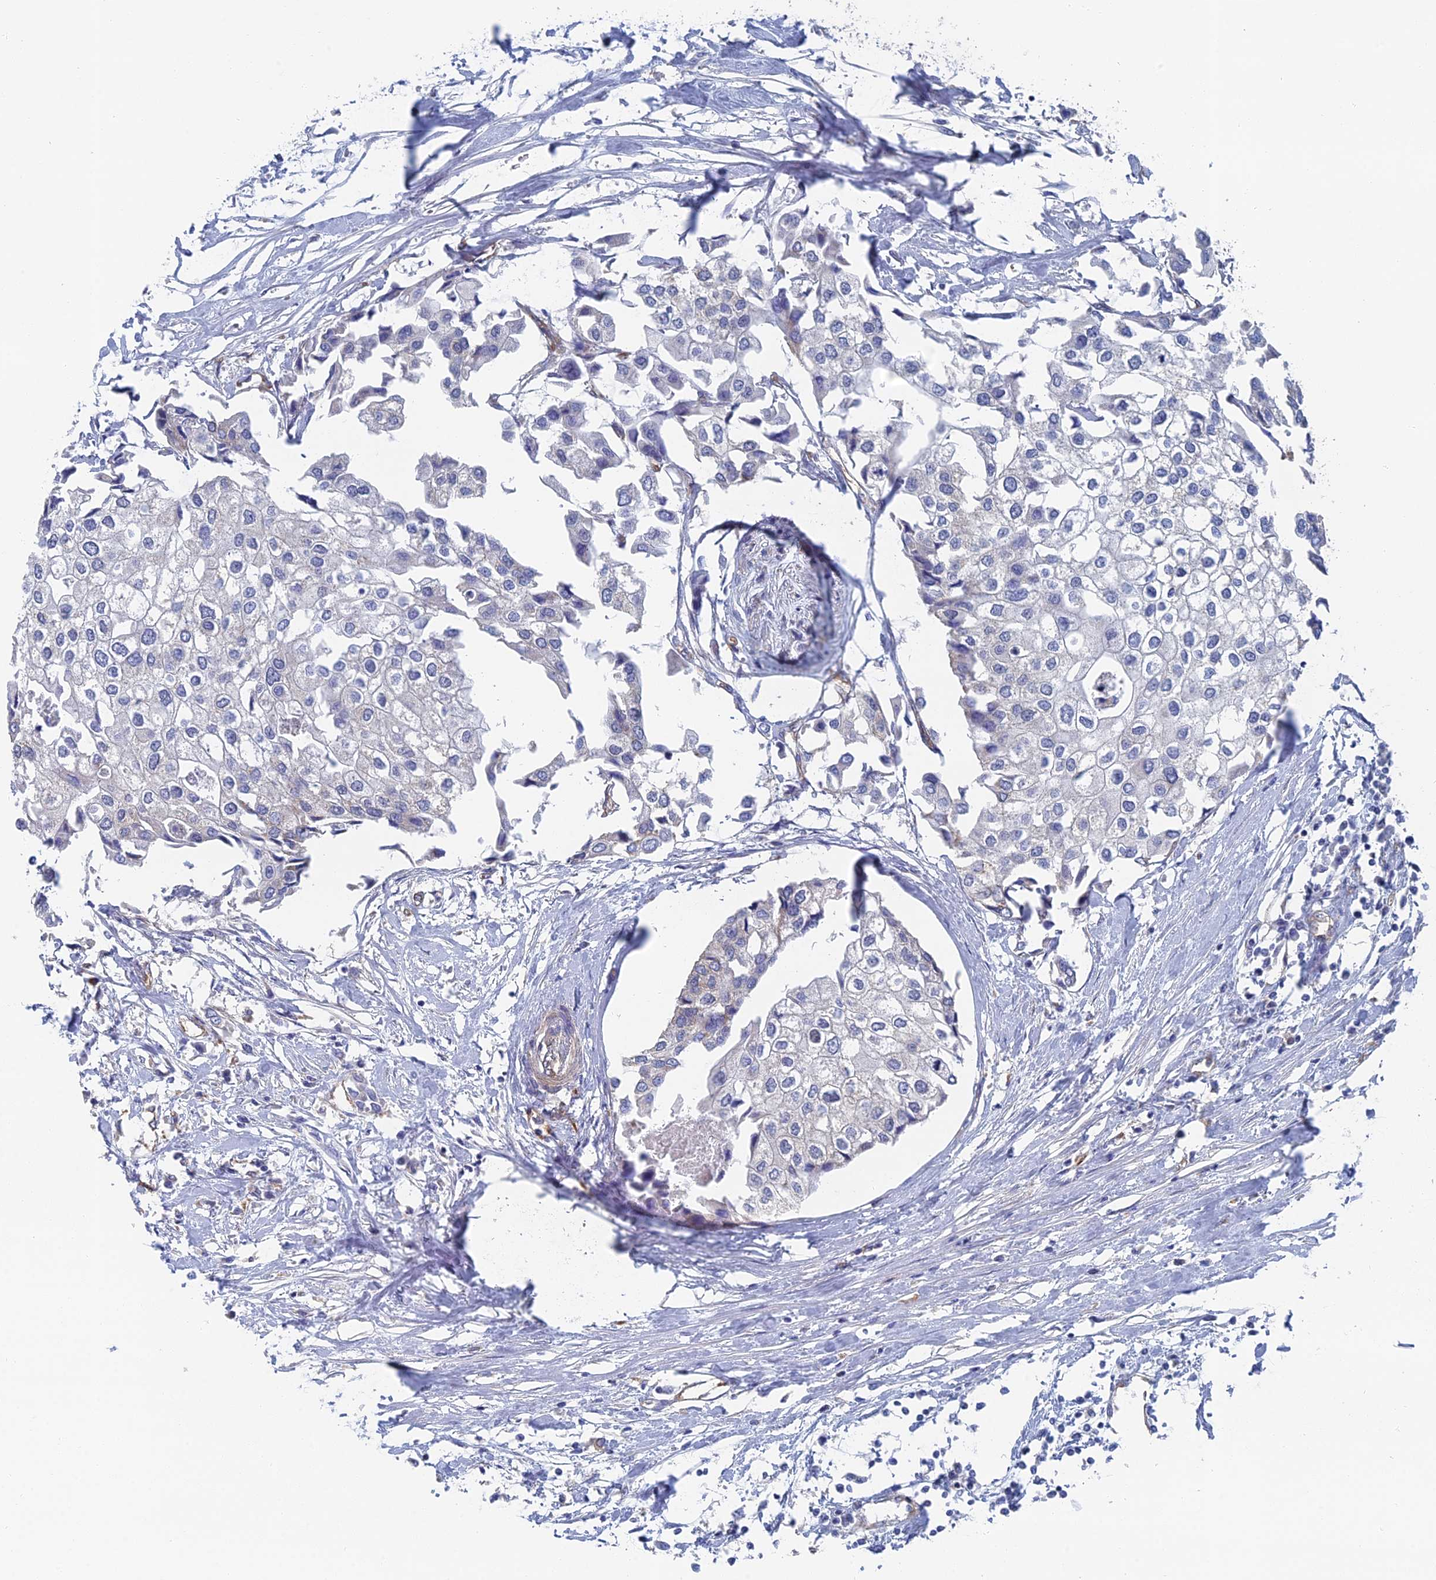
{"staining": {"intensity": "negative", "quantity": "none", "location": "none"}, "tissue": "urothelial cancer", "cell_type": "Tumor cells", "image_type": "cancer", "snomed": [{"axis": "morphology", "description": "Urothelial carcinoma, High grade"}, {"axis": "topography", "description": "Urinary bladder"}], "caption": "Tumor cells are negative for protein expression in human urothelial cancer.", "gene": "ARAP3", "patient": {"sex": "male", "age": 64}}